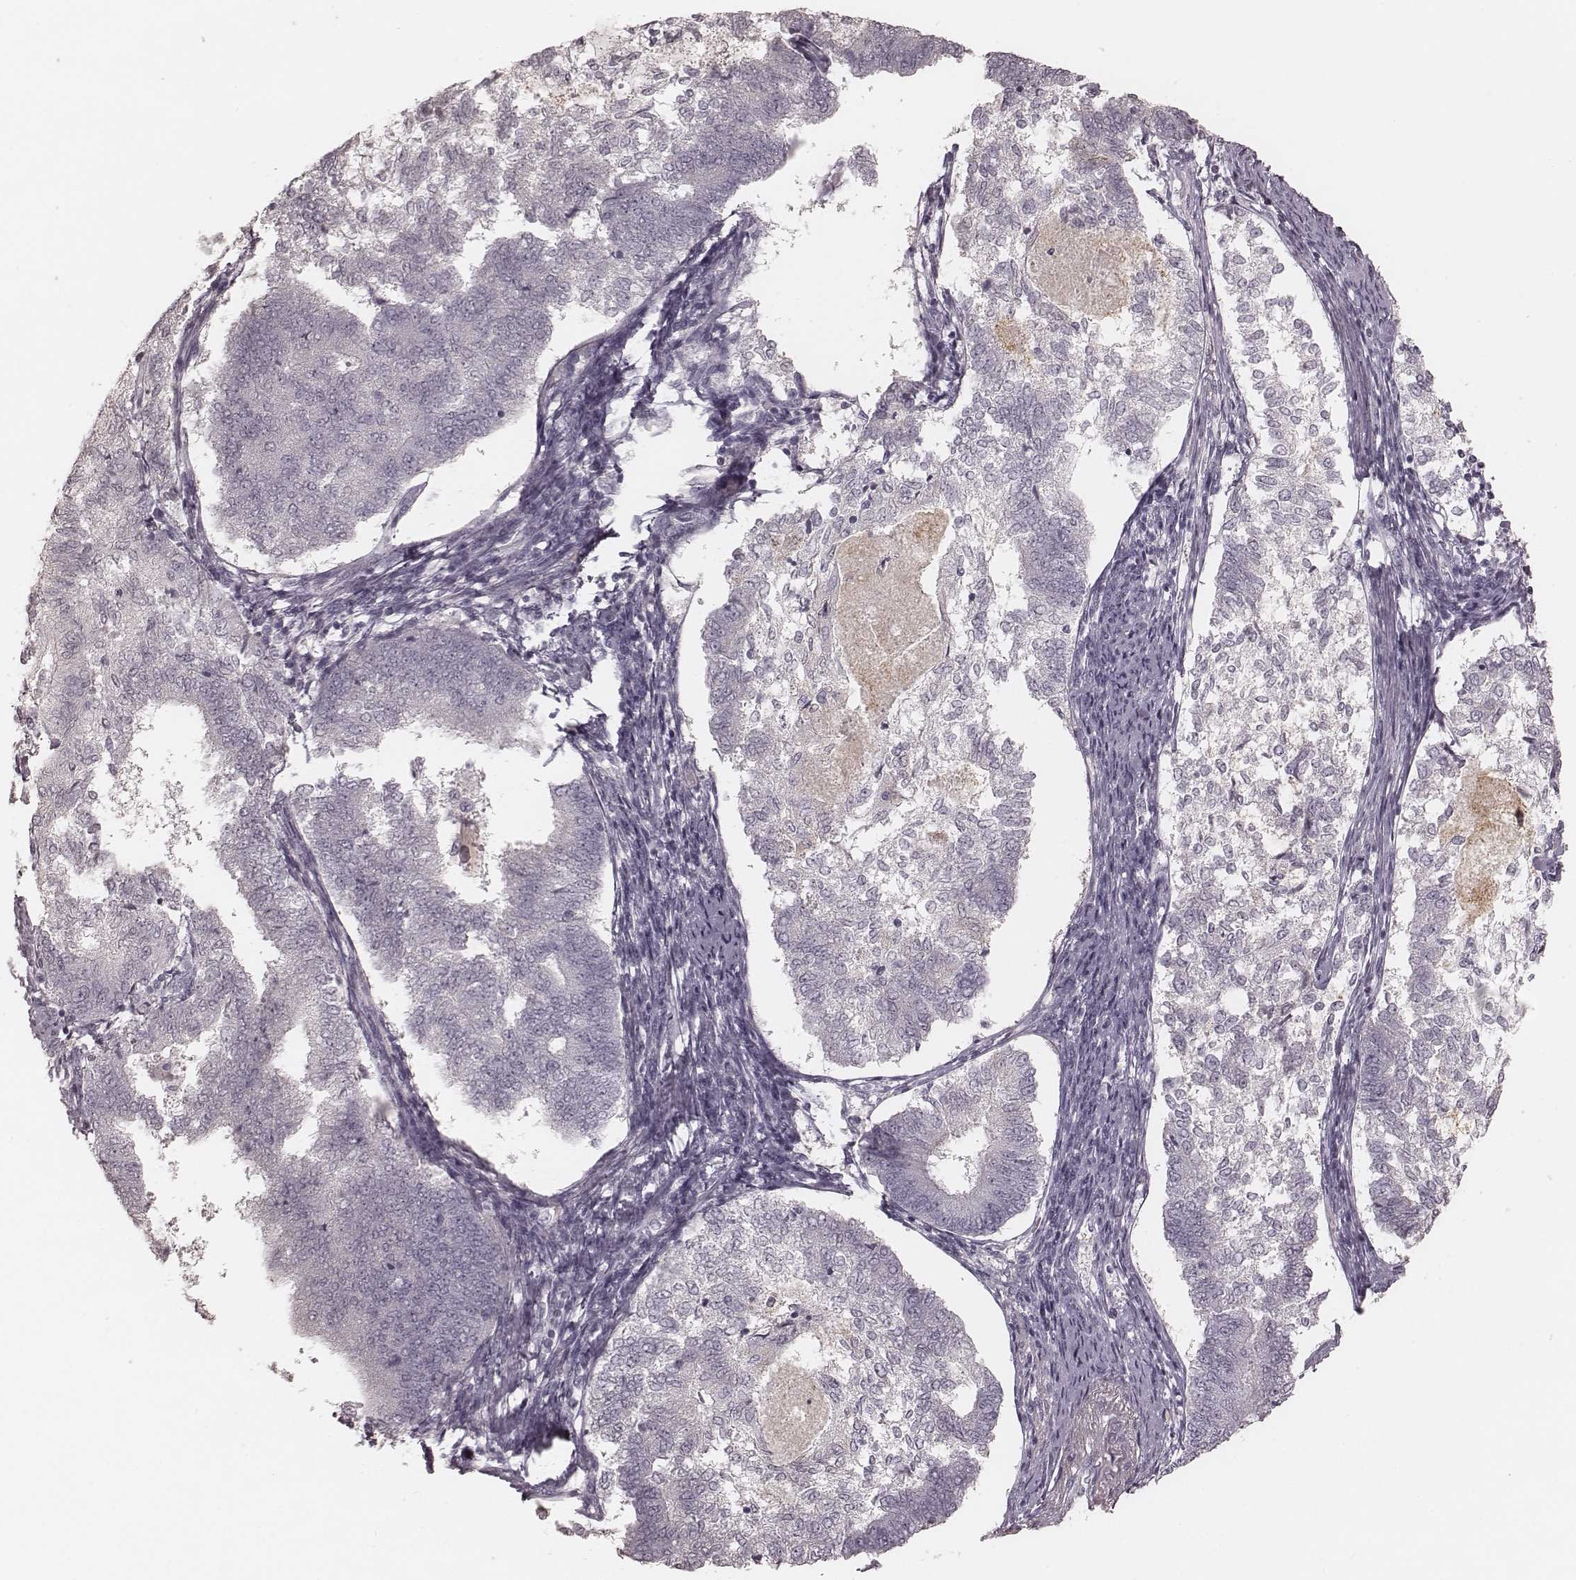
{"staining": {"intensity": "negative", "quantity": "none", "location": "none"}, "tissue": "endometrial cancer", "cell_type": "Tumor cells", "image_type": "cancer", "snomed": [{"axis": "morphology", "description": "Adenocarcinoma, NOS"}, {"axis": "topography", "description": "Endometrium"}], "caption": "Tumor cells are negative for protein expression in human endometrial cancer (adenocarcinoma). Brightfield microscopy of immunohistochemistry stained with DAB (brown) and hematoxylin (blue), captured at high magnification.", "gene": "SMIM24", "patient": {"sex": "female", "age": 65}}